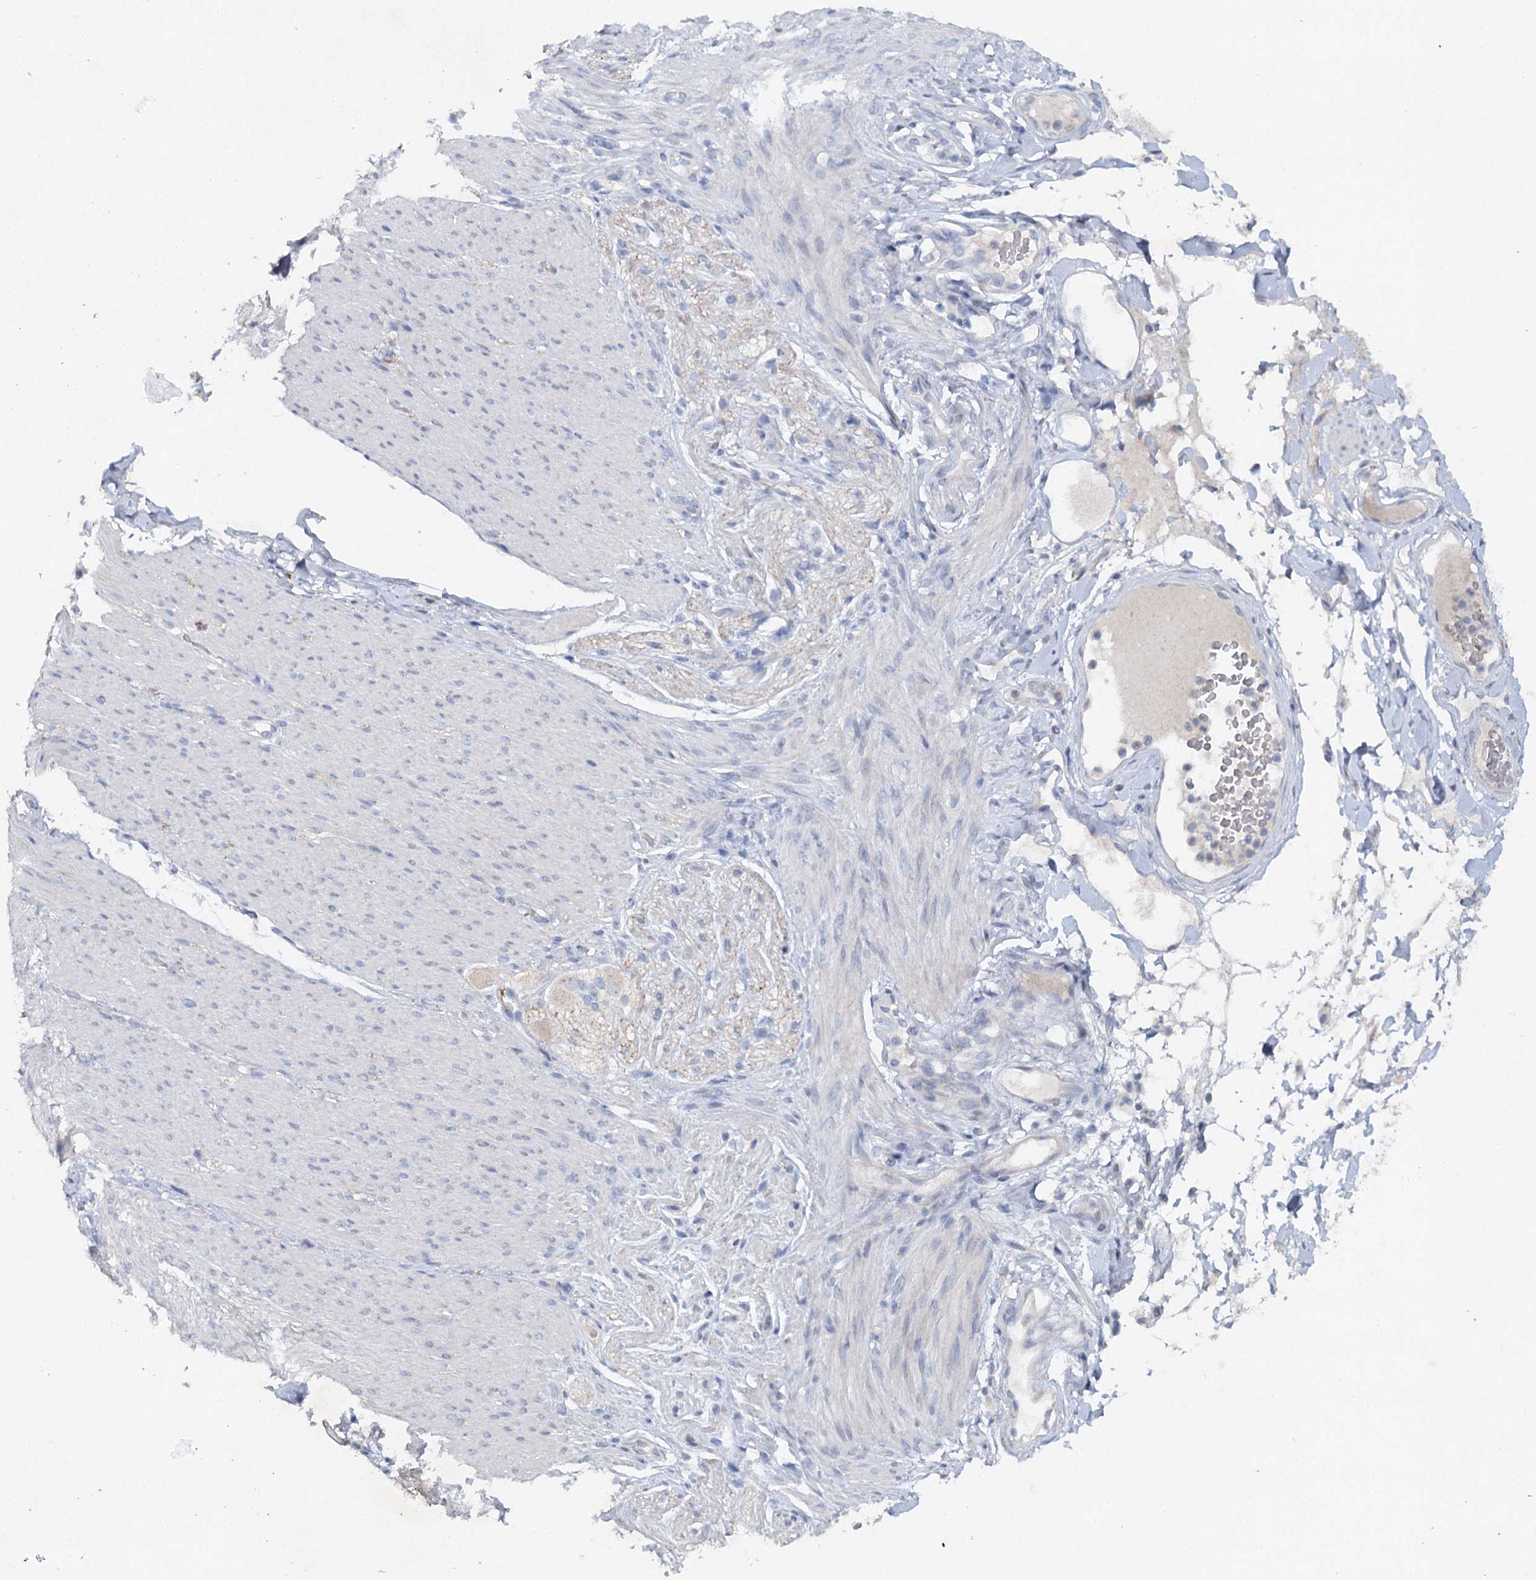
{"staining": {"intensity": "negative", "quantity": "none", "location": "none"}, "tissue": "adipose tissue", "cell_type": "Adipocytes", "image_type": "normal", "snomed": [{"axis": "morphology", "description": "Normal tissue, NOS"}, {"axis": "topography", "description": "Colon"}, {"axis": "topography", "description": "Peripheral nerve tissue"}], "caption": "Human adipose tissue stained for a protein using immunohistochemistry (IHC) shows no positivity in adipocytes.", "gene": "RFX6", "patient": {"sex": "female", "age": 61}}